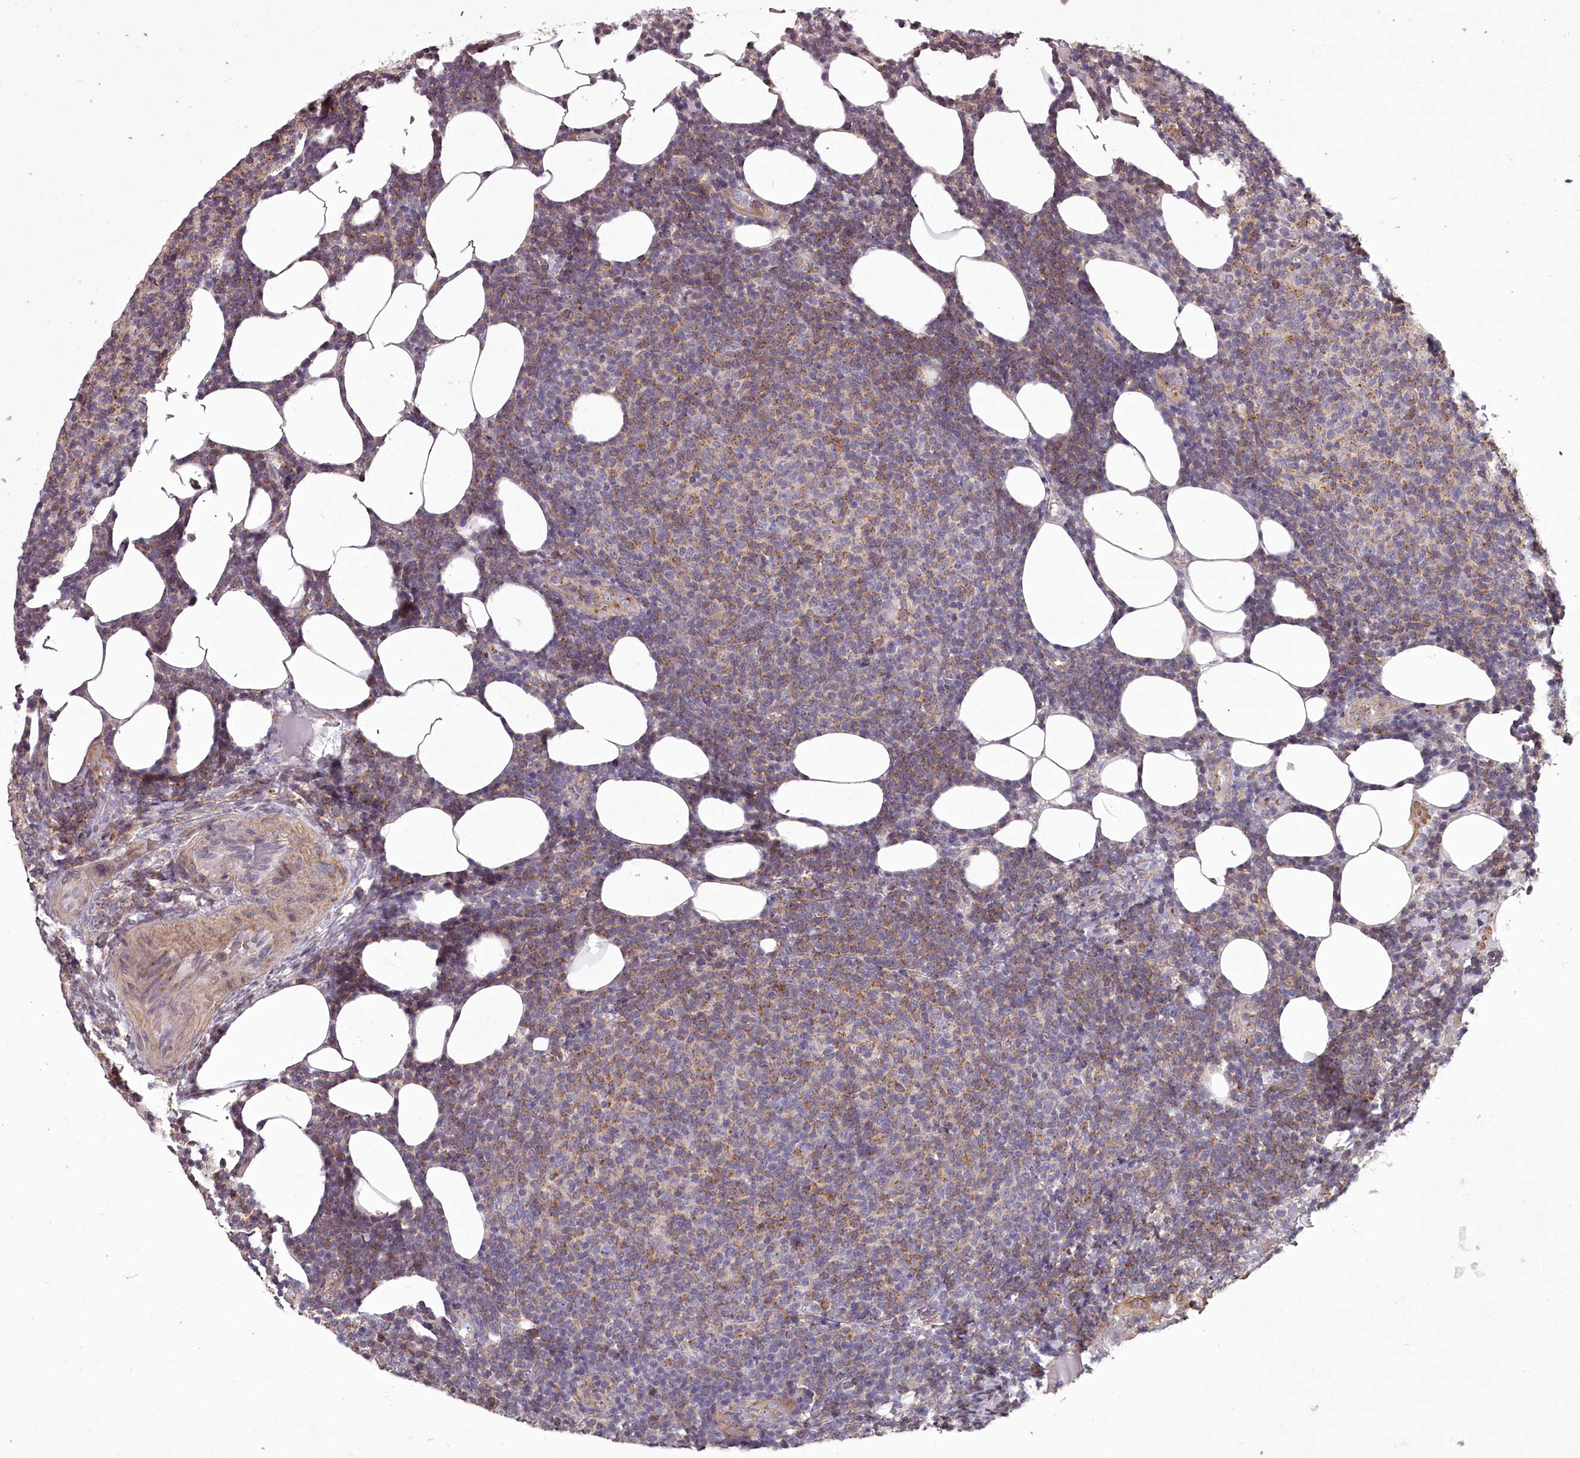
{"staining": {"intensity": "weak", "quantity": "25%-75%", "location": "cytoplasmic/membranous"}, "tissue": "lymphoma", "cell_type": "Tumor cells", "image_type": "cancer", "snomed": [{"axis": "morphology", "description": "Malignant lymphoma, non-Hodgkin's type, Low grade"}, {"axis": "topography", "description": "Lymph node"}], "caption": "Weak cytoplasmic/membranous expression is seen in about 25%-75% of tumor cells in lymphoma. The staining was performed using DAB (3,3'-diaminobenzidine) to visualize the protein expression in brown, while the nuclei were stained in blue with hematoxylin (Magnification: 20x).", "gene": "STX6", "patient": {"sex": "male", "age": 66}}